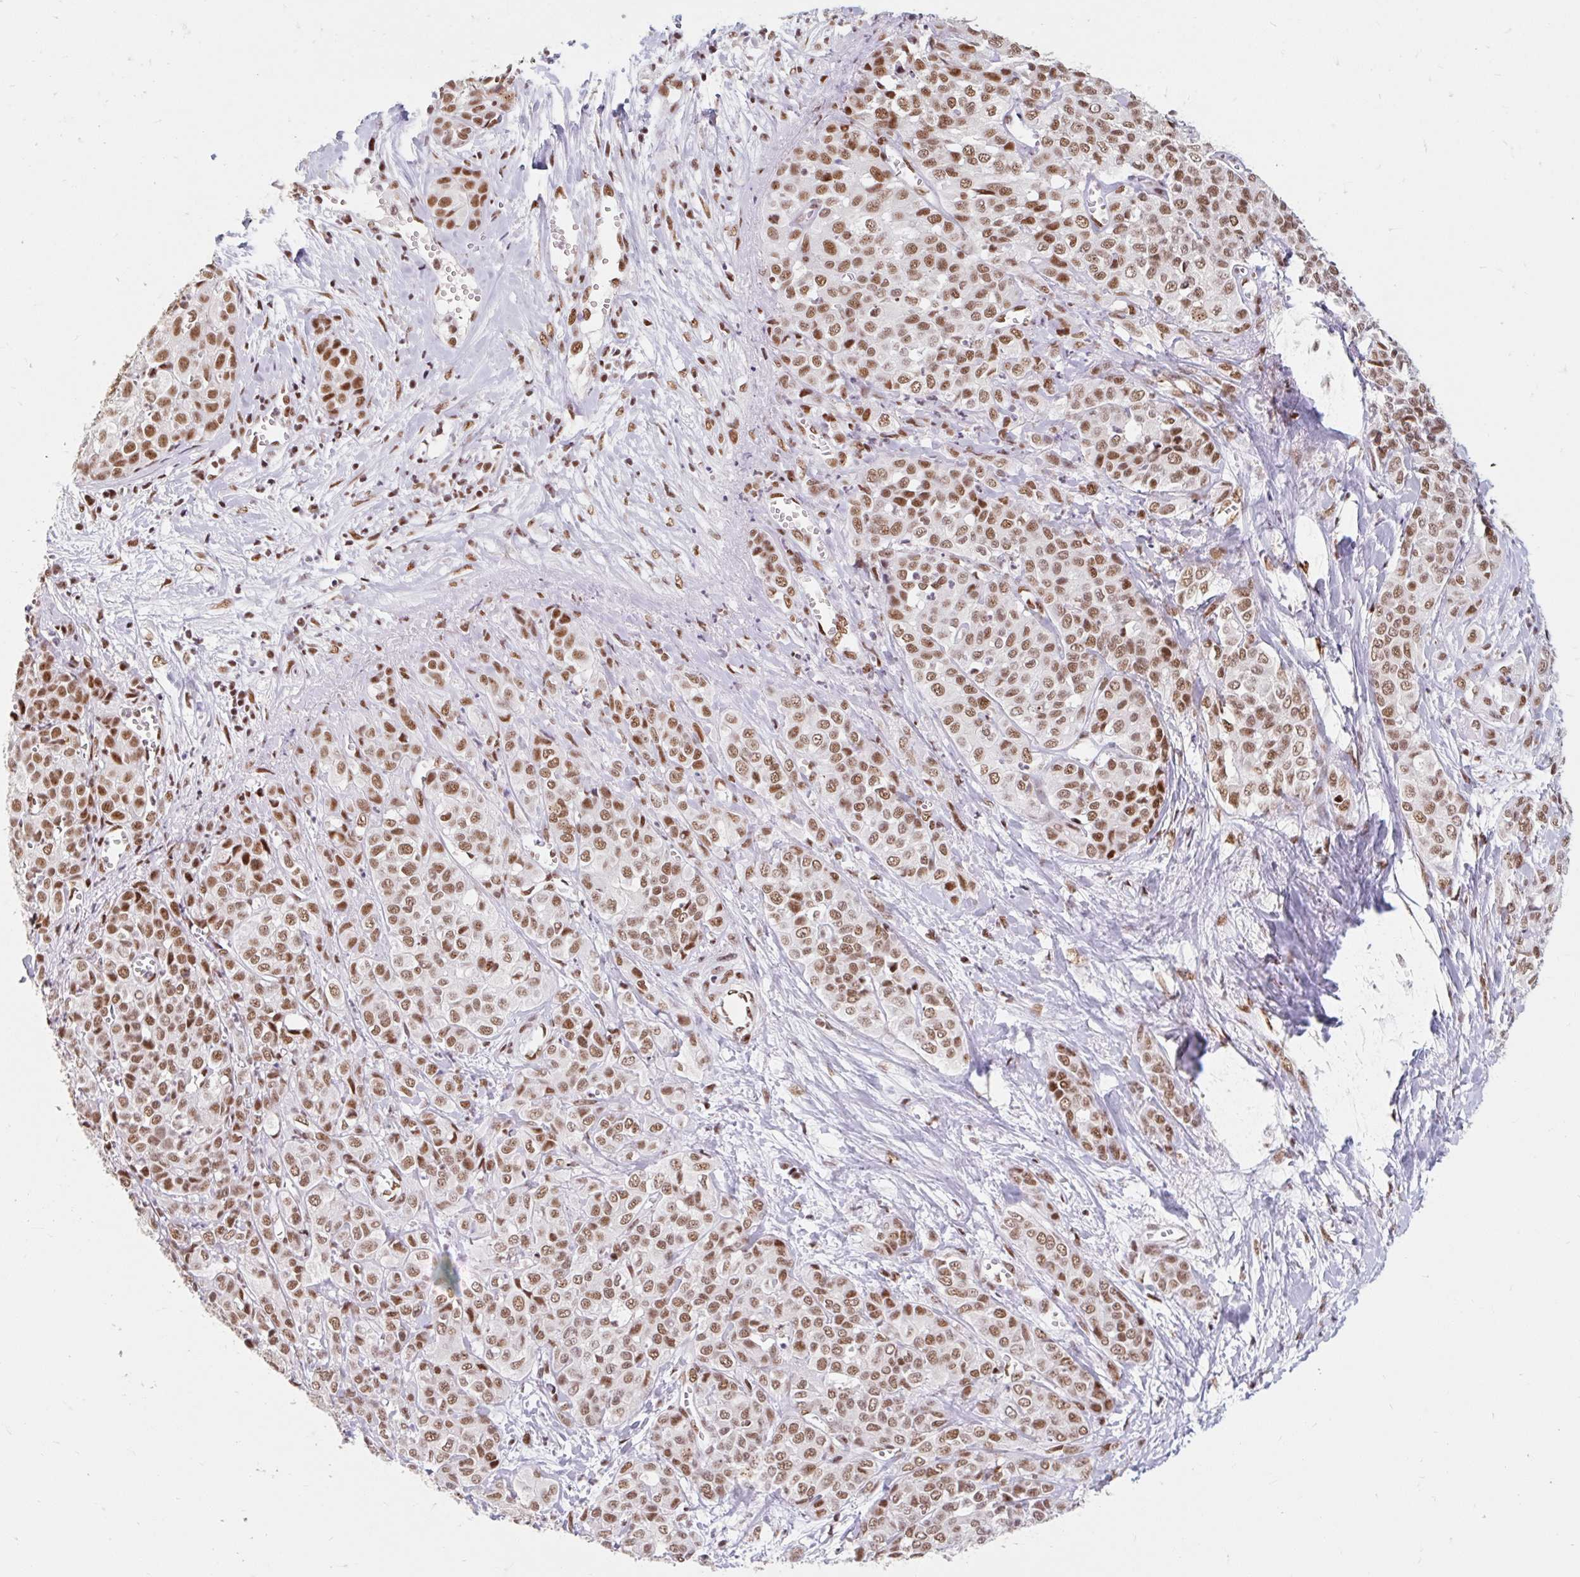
{"staining": {"intensity": "moderate", "quantity": ">75%", "location": "nuclear"}, "tissue": "liver cancer", "cell_type": "Tumor cells", "image_type": "cancer", "snomed": [{"axis": "morphology", "description": "Cholangiocarcinoma"}, {"axis": "topography", "description": "Liver"}], "caption": "Protein staining of liver cancer tissue reveals moderate nuclear positivity in about >75% of tumor cells. The staining was performed using DAB (3,3'-diaminobenzidine), with brown indicating positive protein expression. Nuclei are stained blue with hematoxylin.", "gene": "SRSF10", "patient": {"sex": "female", "age": 77}}